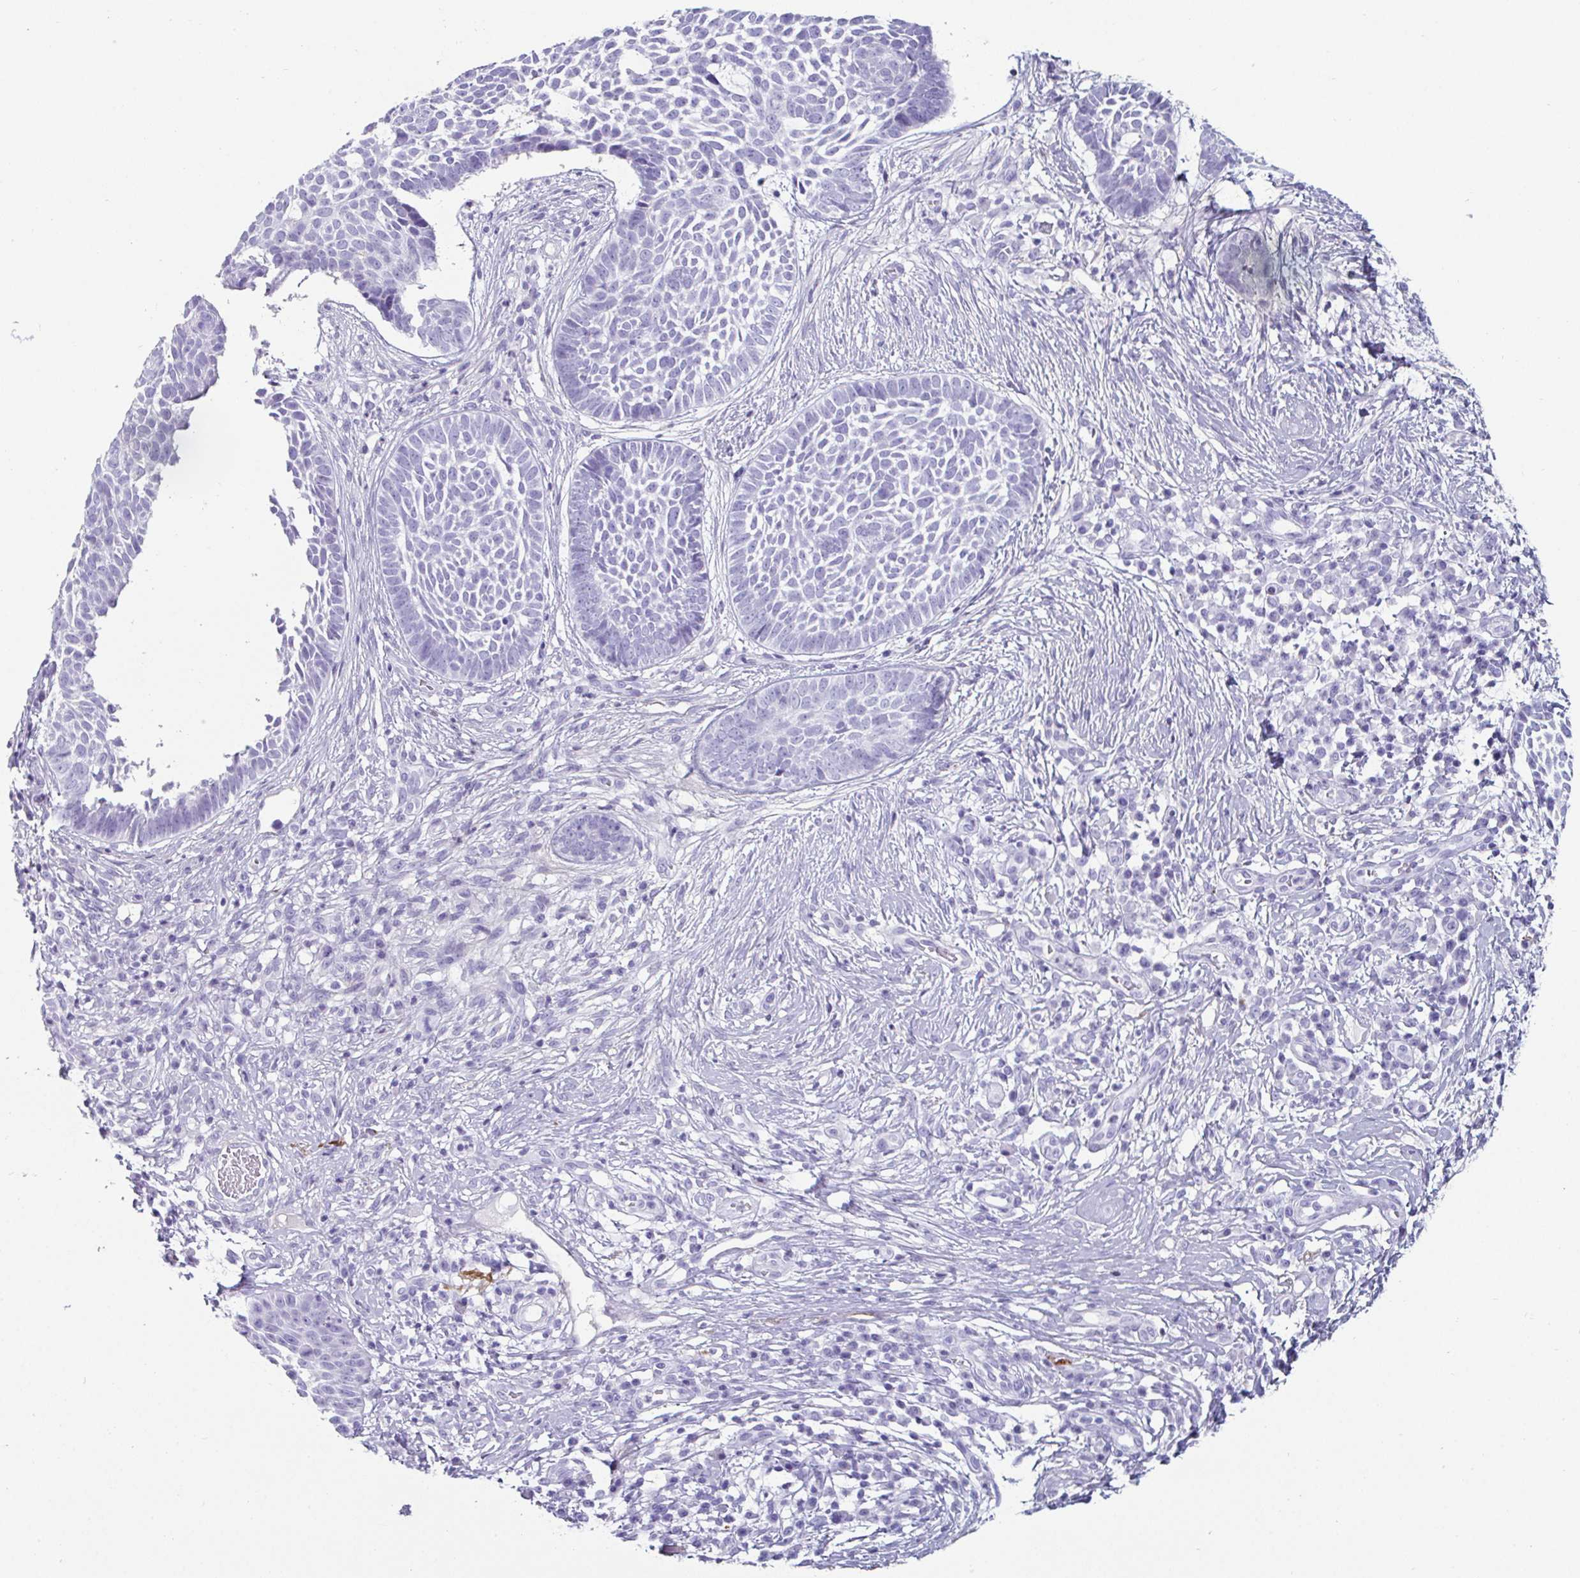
{"staining": {"intensity": "negative", "quantity": "none", "location": "none"}, "tissue": "skin cancer", "cell_type": "Tumor cells", "image_type": "cancer", "snomed": [{"axis": "morphology", "description": "Basal cell carcinoma"}, {"axis": "topography", "description": "Skin"}], "caption": "Protein analysis of skin basal cell carcinoma reveals no significant positivity in tumor cells. Brightfield microscopy of IHC stained with DAB (3,3'-diaminobenzidine) (brown) and hematoxylin (blue), captured at high magnification.", "gene": "CREG2", "patient": {"sex": "female", "age": 89}}